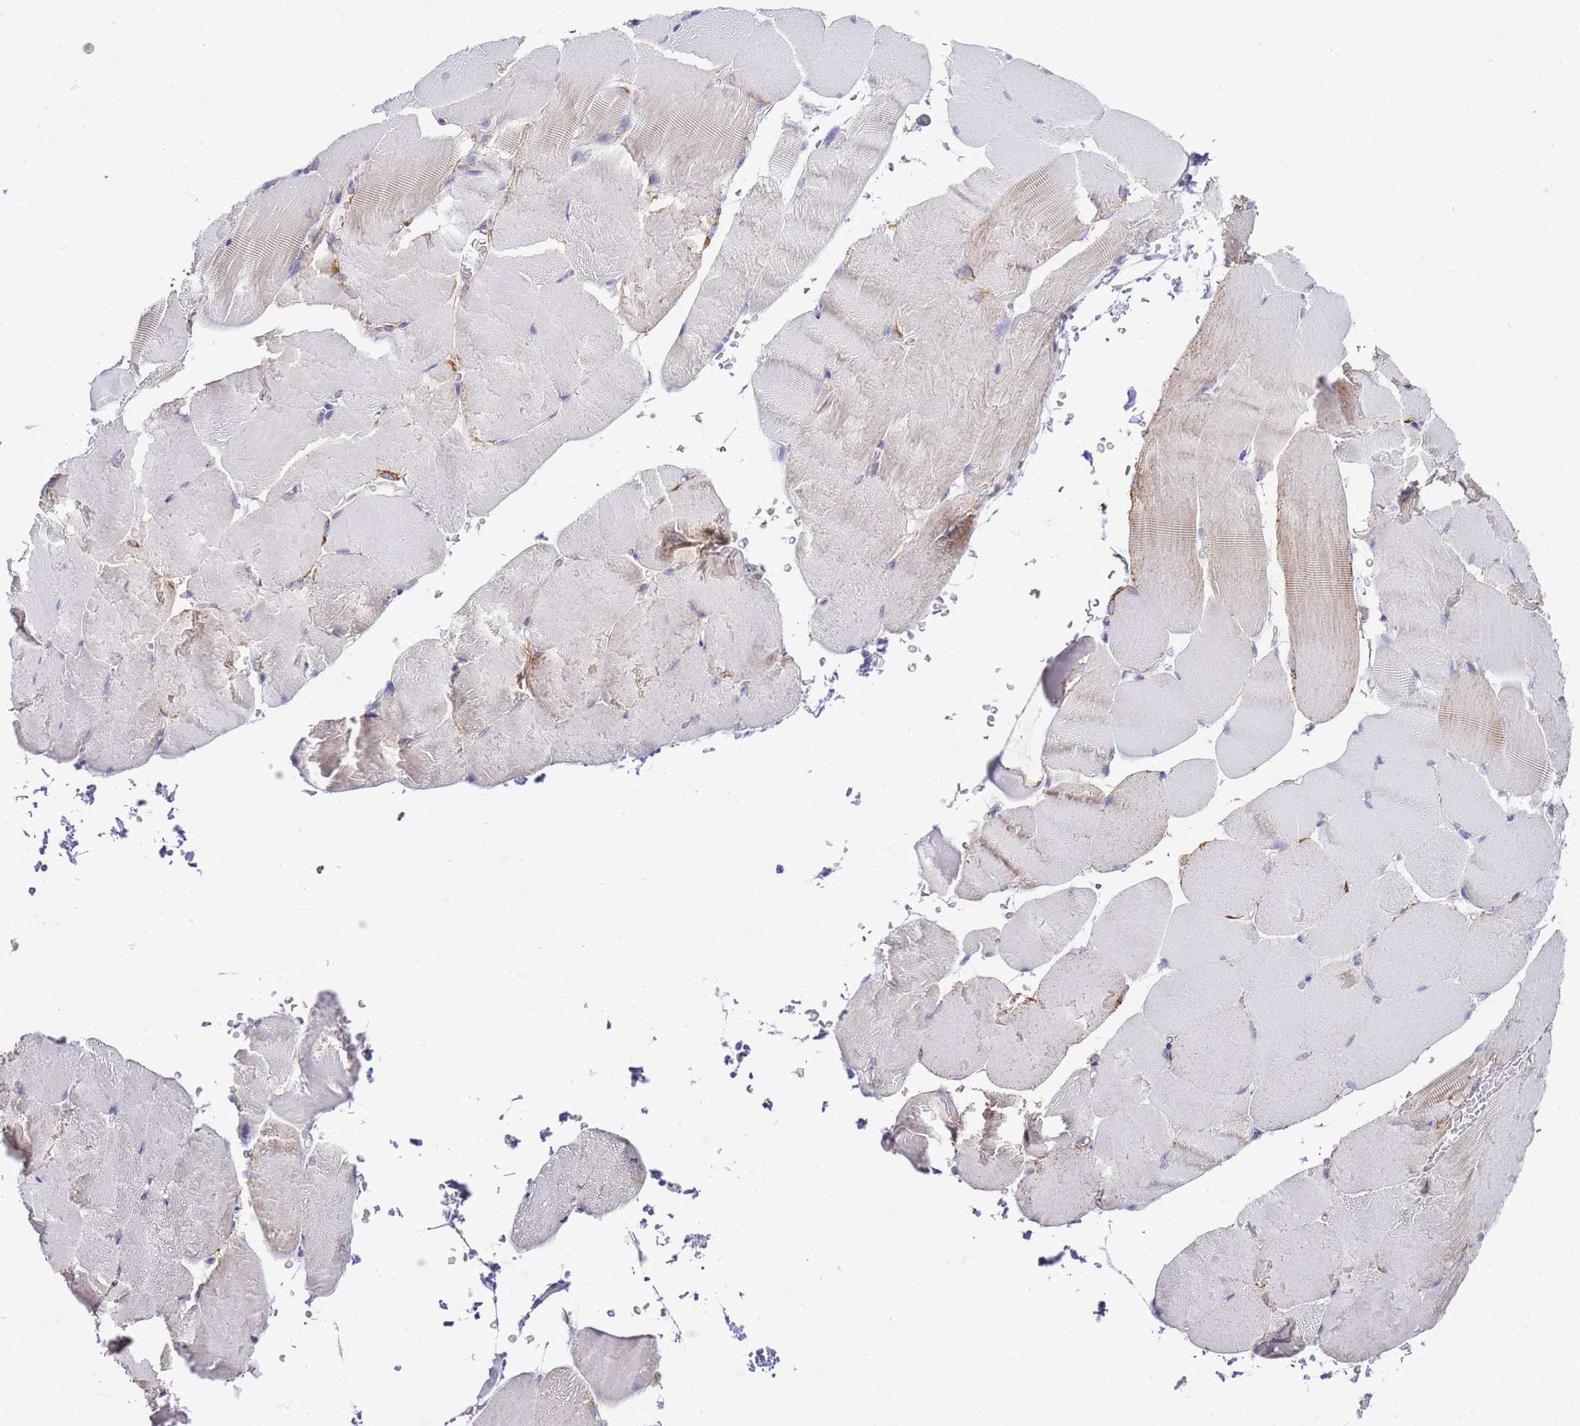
{"staining": {"intensity": "weak", "quantity": "<25%", "location": "cytoplasmic/membranous"}, "tissue": "skeletal muscle", "cell_type": "Myocytes", "image_type": "normal", "snomed": [{"axis": "morphology", "description": "Normal tissue, NOS"}, {"axis": "topography", "description": "Skeletal muscle"}, {"axis": "topography", "description": "Parathyroid gland"}], "caption": "Immunohistochemical staining of normal skeletal muscle exhibits no significant staining in myocytes. Brightfield microscopy of immunohistochemistry stained with DAB (3,3'-diaminobenzidine) (brown) and hematoxylin (blue), captured at high magnification.", "gene": "PDCD7", "patient": {"sex": "female", "age": 37}}